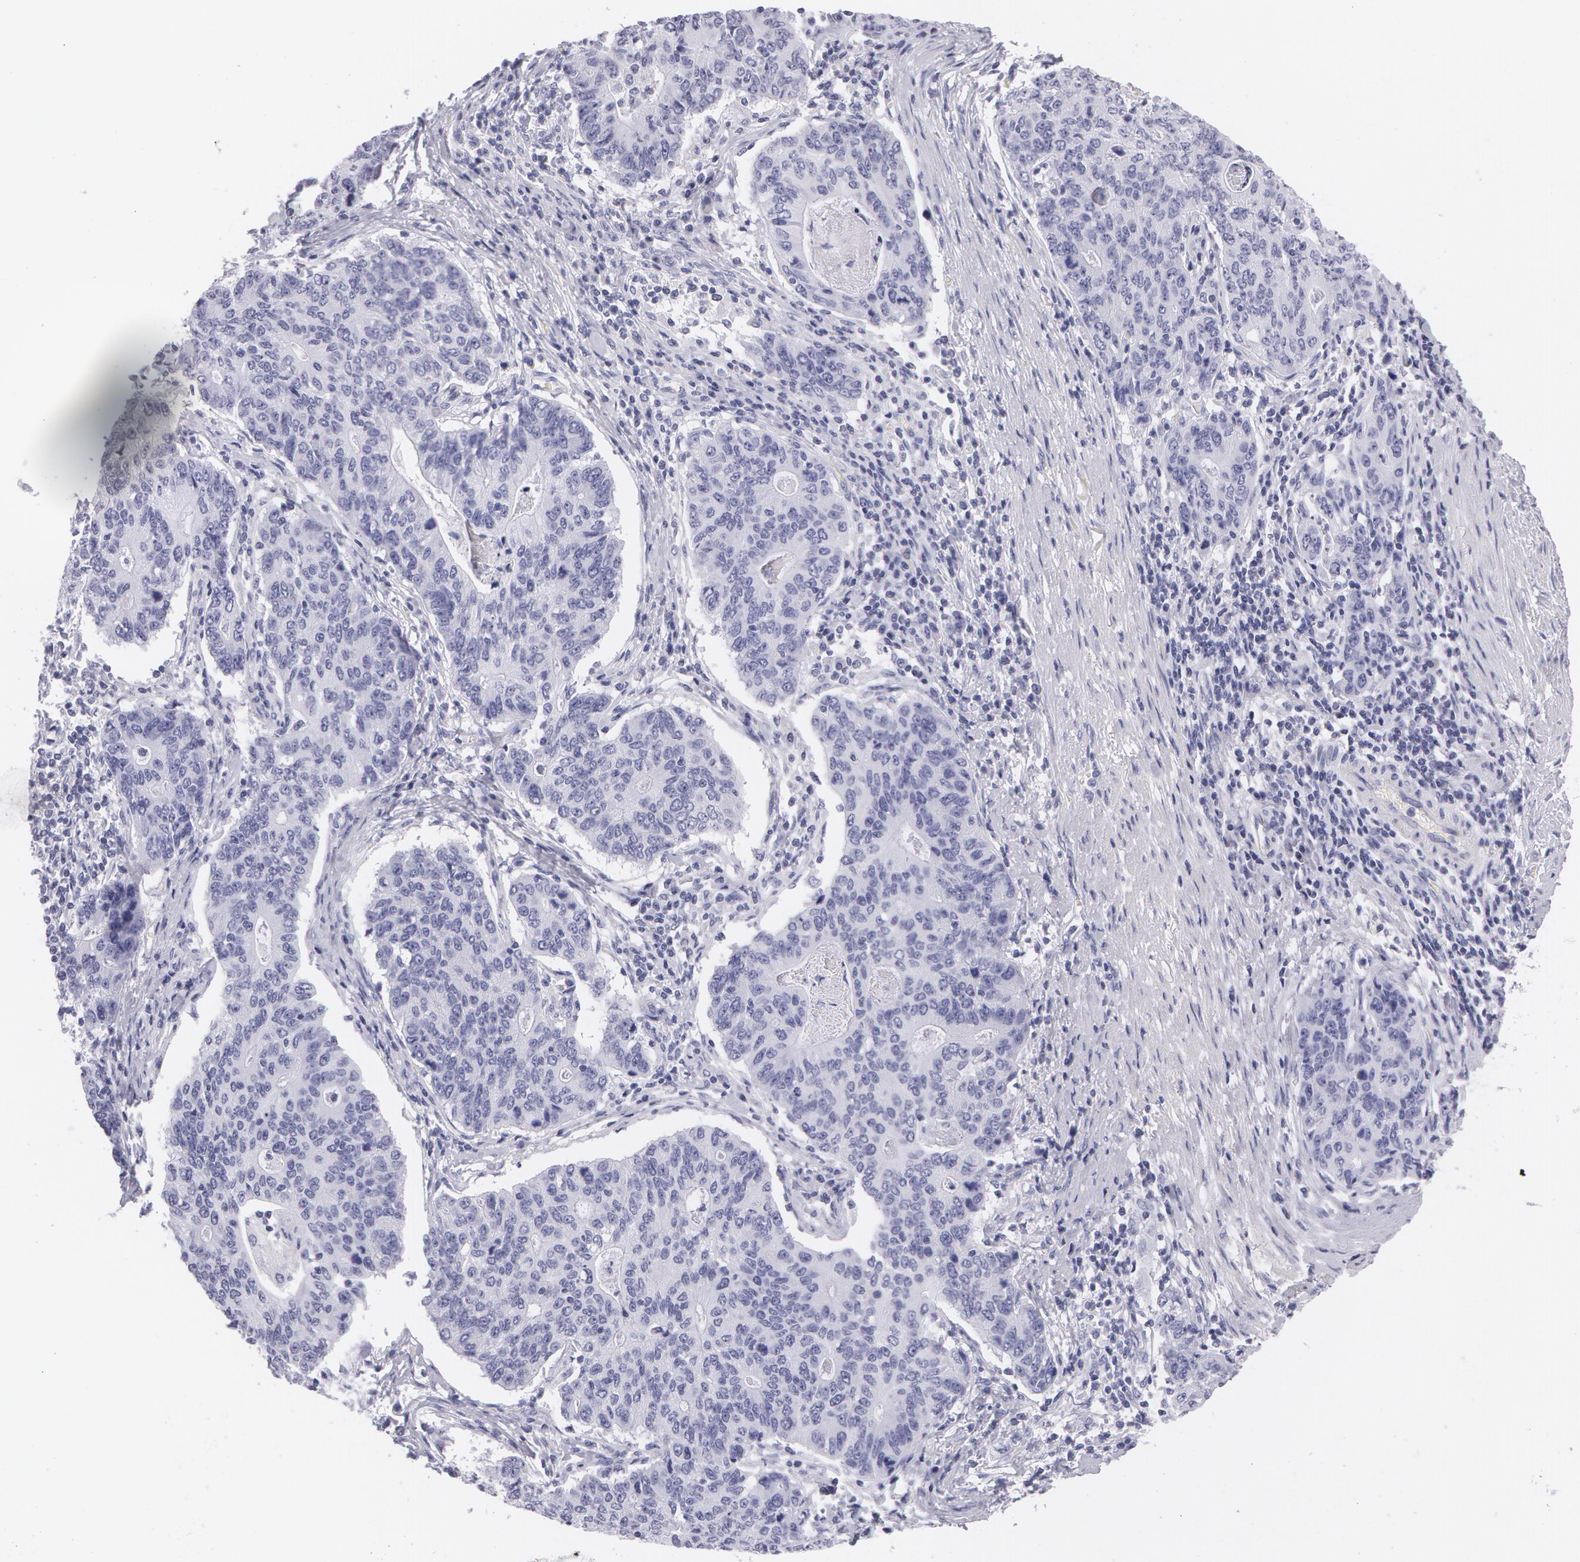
{"staining": {"intensity": "negative", "quantity": "none", "location": "none"}, "tissue": "stomach cancer", "cell_type": "Tumor cells", "image_type": "cancer", "snomed": [{"axis": "morphology", "description": "Adenocarcinoma, NOS"}, {"axis": "topography", "description": "Esophagus"}, {"axis": "topography", "description": "Stomach"}], "caption": "DAB (3,3'-diaminobenzidine) immunohistochemical staining of stomach cancer exhibits no significant staining in tumor cells.", "gene": "AMACR", "patient": {"sex": "male", "age": 74}}